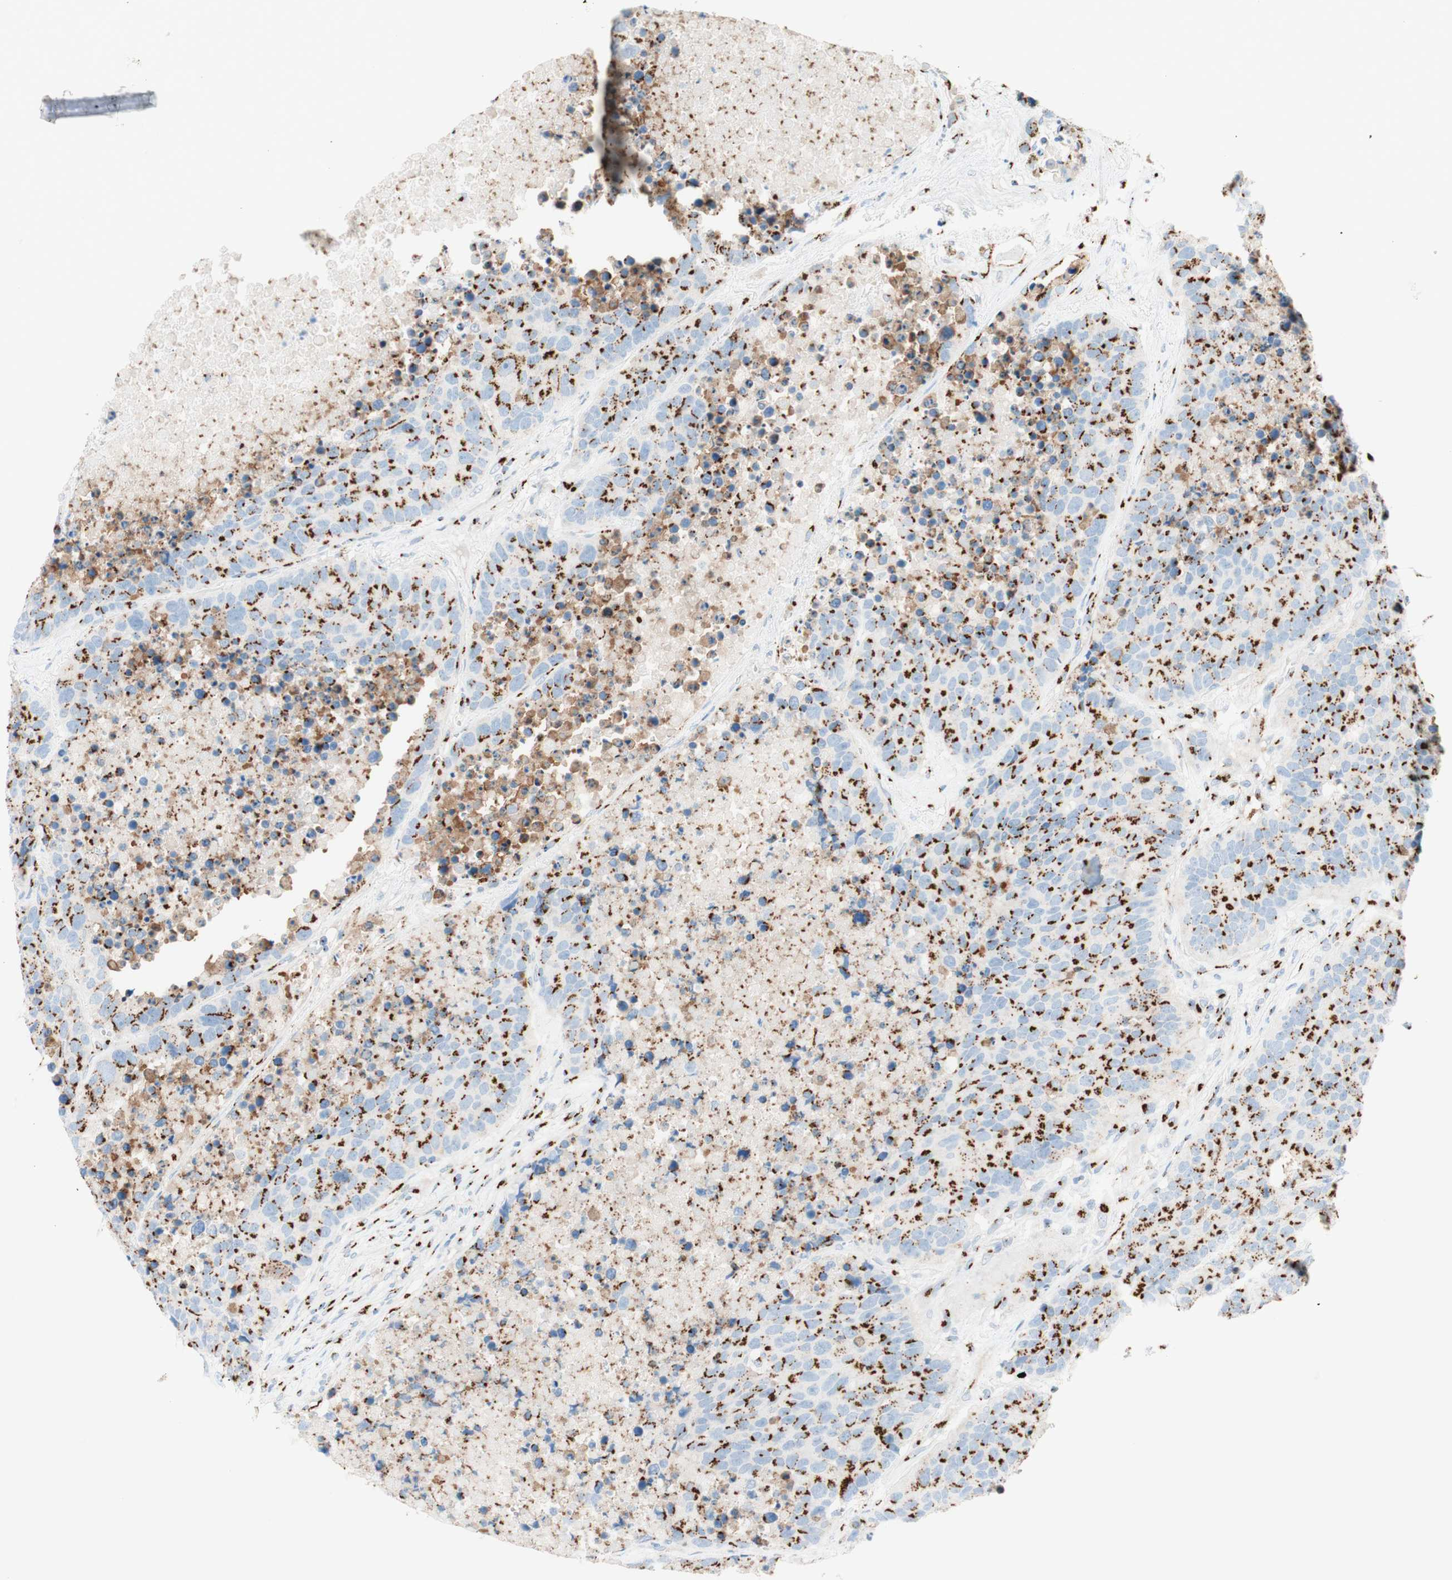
{"staining": {"intensity": "strong", "quantity": ">75%", "location": "cytoplasmic/membranous"}, "tissue": "carcinoid", "cell_type": "Tumor cells", "image_type": "cancer", "snomed": [{"axis": "morphology", "description": "Carcinoid, malignant, NOS"}, {"axis": "topography", "description": "Lung"}], "caption": "Carcinoid (malignant) stained with DAB immunohistochemistry (IHC) demonstrates high levels of strong cytoplasmic/membranous positivity in approximately >75% of tumor cells. (IHC, brightfield microscopy, high magnification).", "gene": "GOLGB1", "patient": {"sex": "male", "age": 60}}